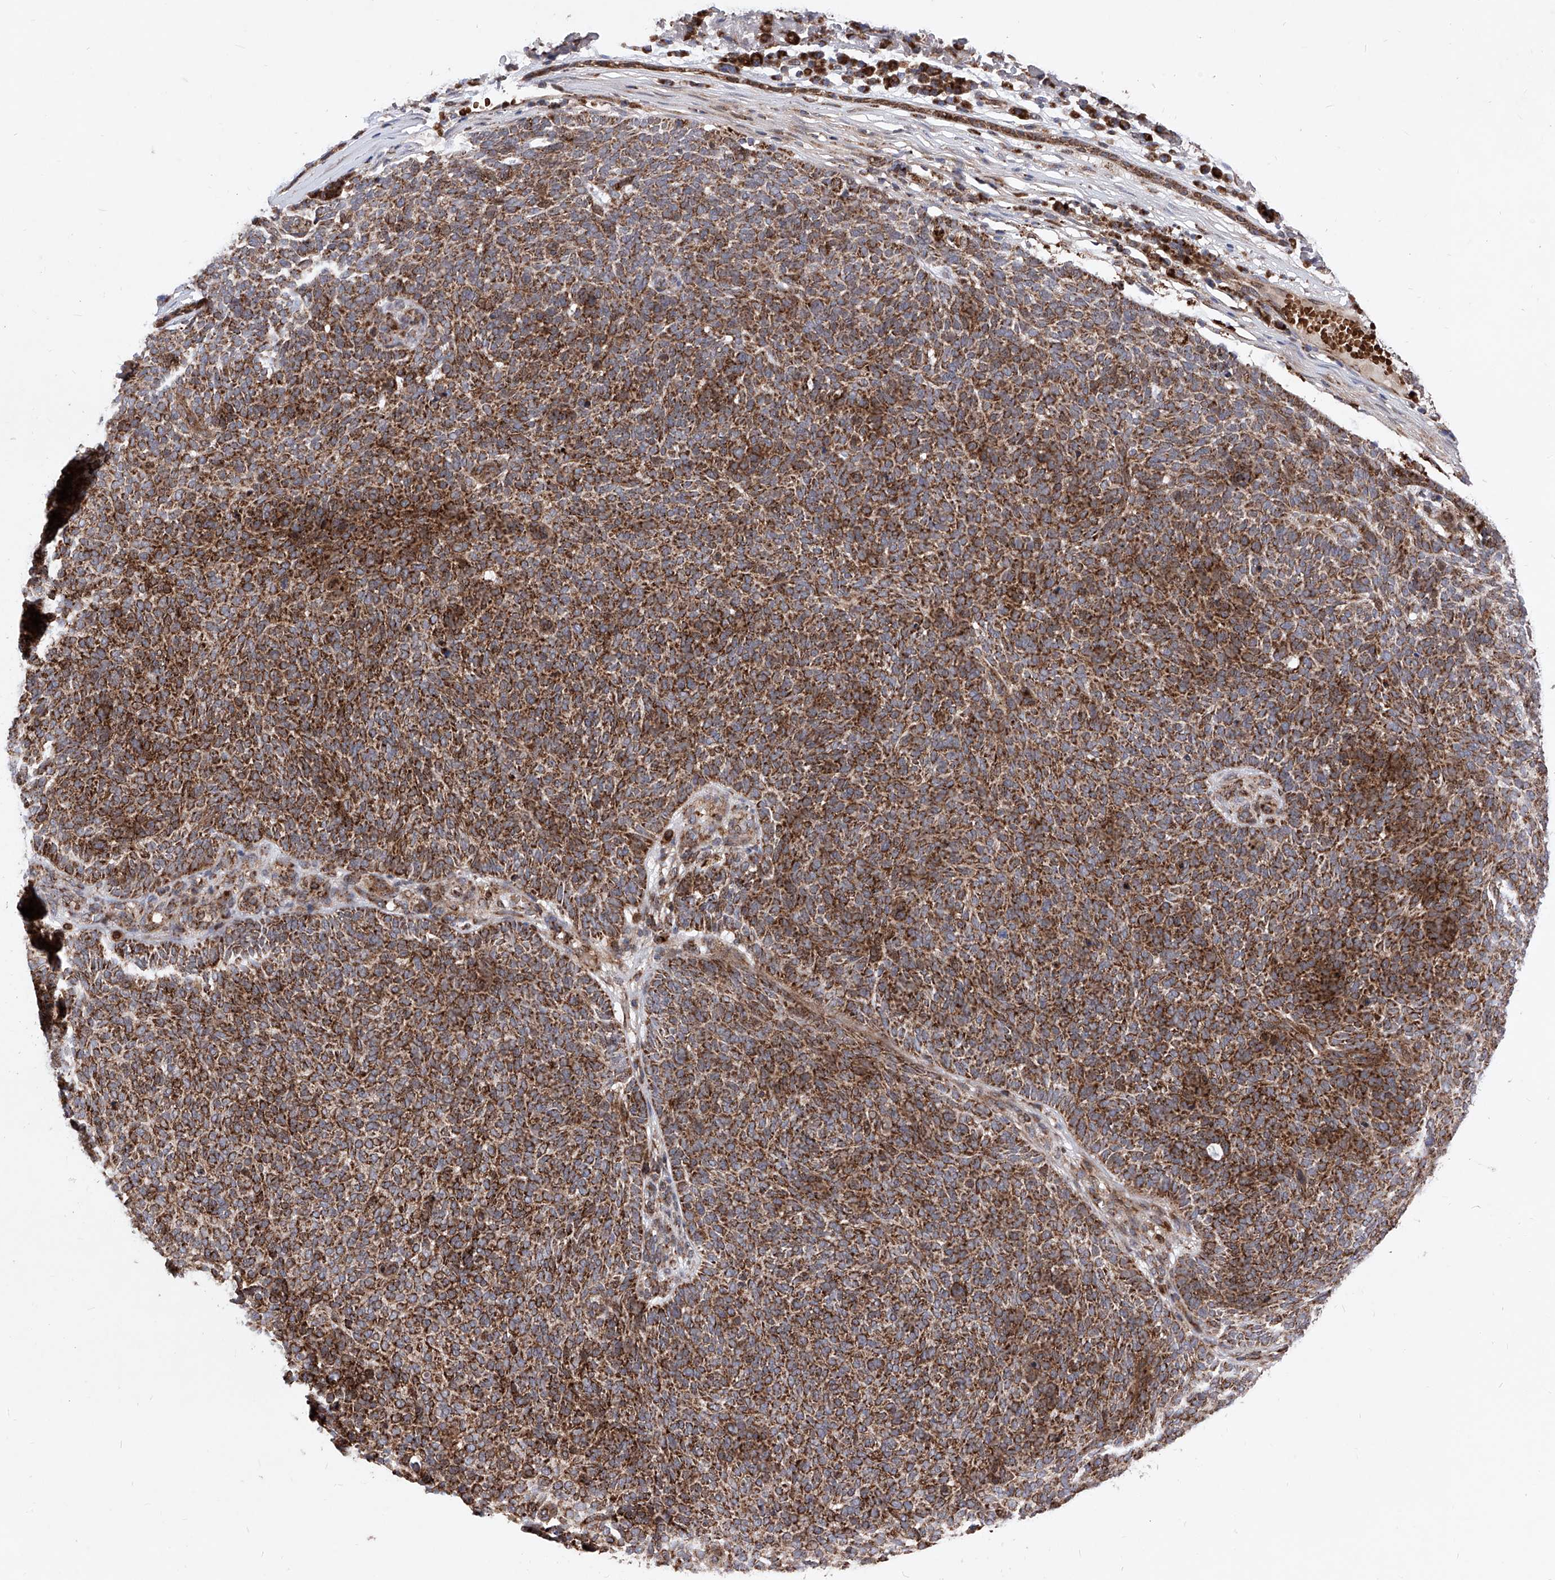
{"staining": {"intensity": "strong", "quantity": ">75%", "location": "cytoplasmic/membranous"}, "tissue": "skin cancer", "cell_type": "Tumor cells", "image_type": "cancer", "snomed": [{"axis": "morphology", "description": "Squamous cell carcinoma, NOS"}, {"axis": "topography", "description": "Skin"}], "caption": "DAB (3,3'-diaminobenzidine) immunohistochemical staining of human skin cancer reveals strong cytoplasmic/membranous protein expression in about >75% of tumor cells. (Stains: DAB in brown, nuclei in blue, Microscopy: brightfield microscopy at high magnification).", "gene": "SEMA6A", "patient": {"sex": "female", "age": 90}}